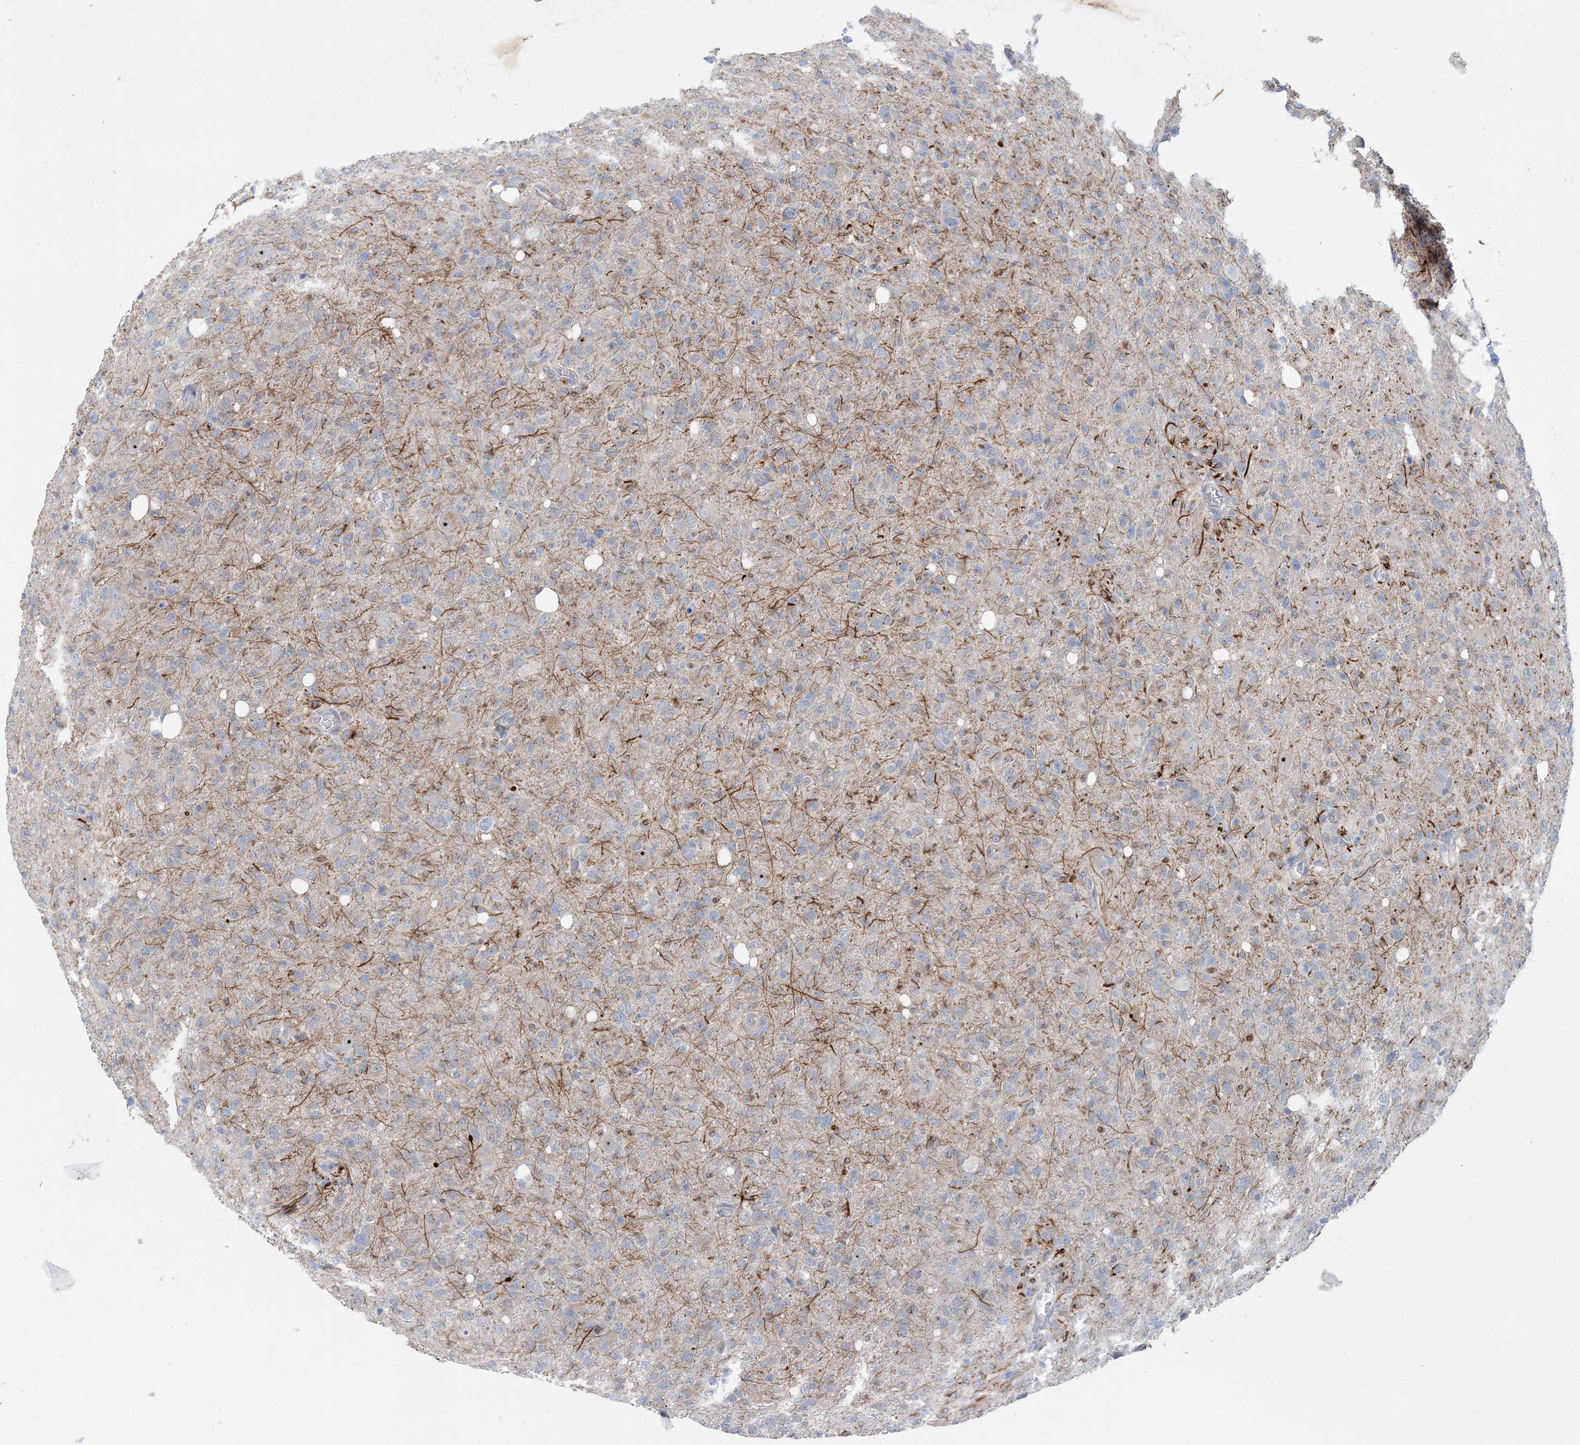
{"staining": {"intensity": "negative", "quantity": "none", "location": "none"}, "tissue": "glioma", "cell_type": "Tumor cells", "image_type": "cancer", "snomed": [{"axis": "morphology", "description": "Glioma, malignant, High grade"}, {"axis": "topography", "description": "Brain"}], "caption": "Tumor cells are negative for brown protein staining in malignant glioma (high-grade). The staining was performed using DAB (3,3'-diaminobenzidine) to visualize the protein expression in brown, while the nuclei were stained in blue with hematoxylin (Magnification: 20x).", "gene": "ZCCHC18", "patient": {"sex": "female", "age": 57}}